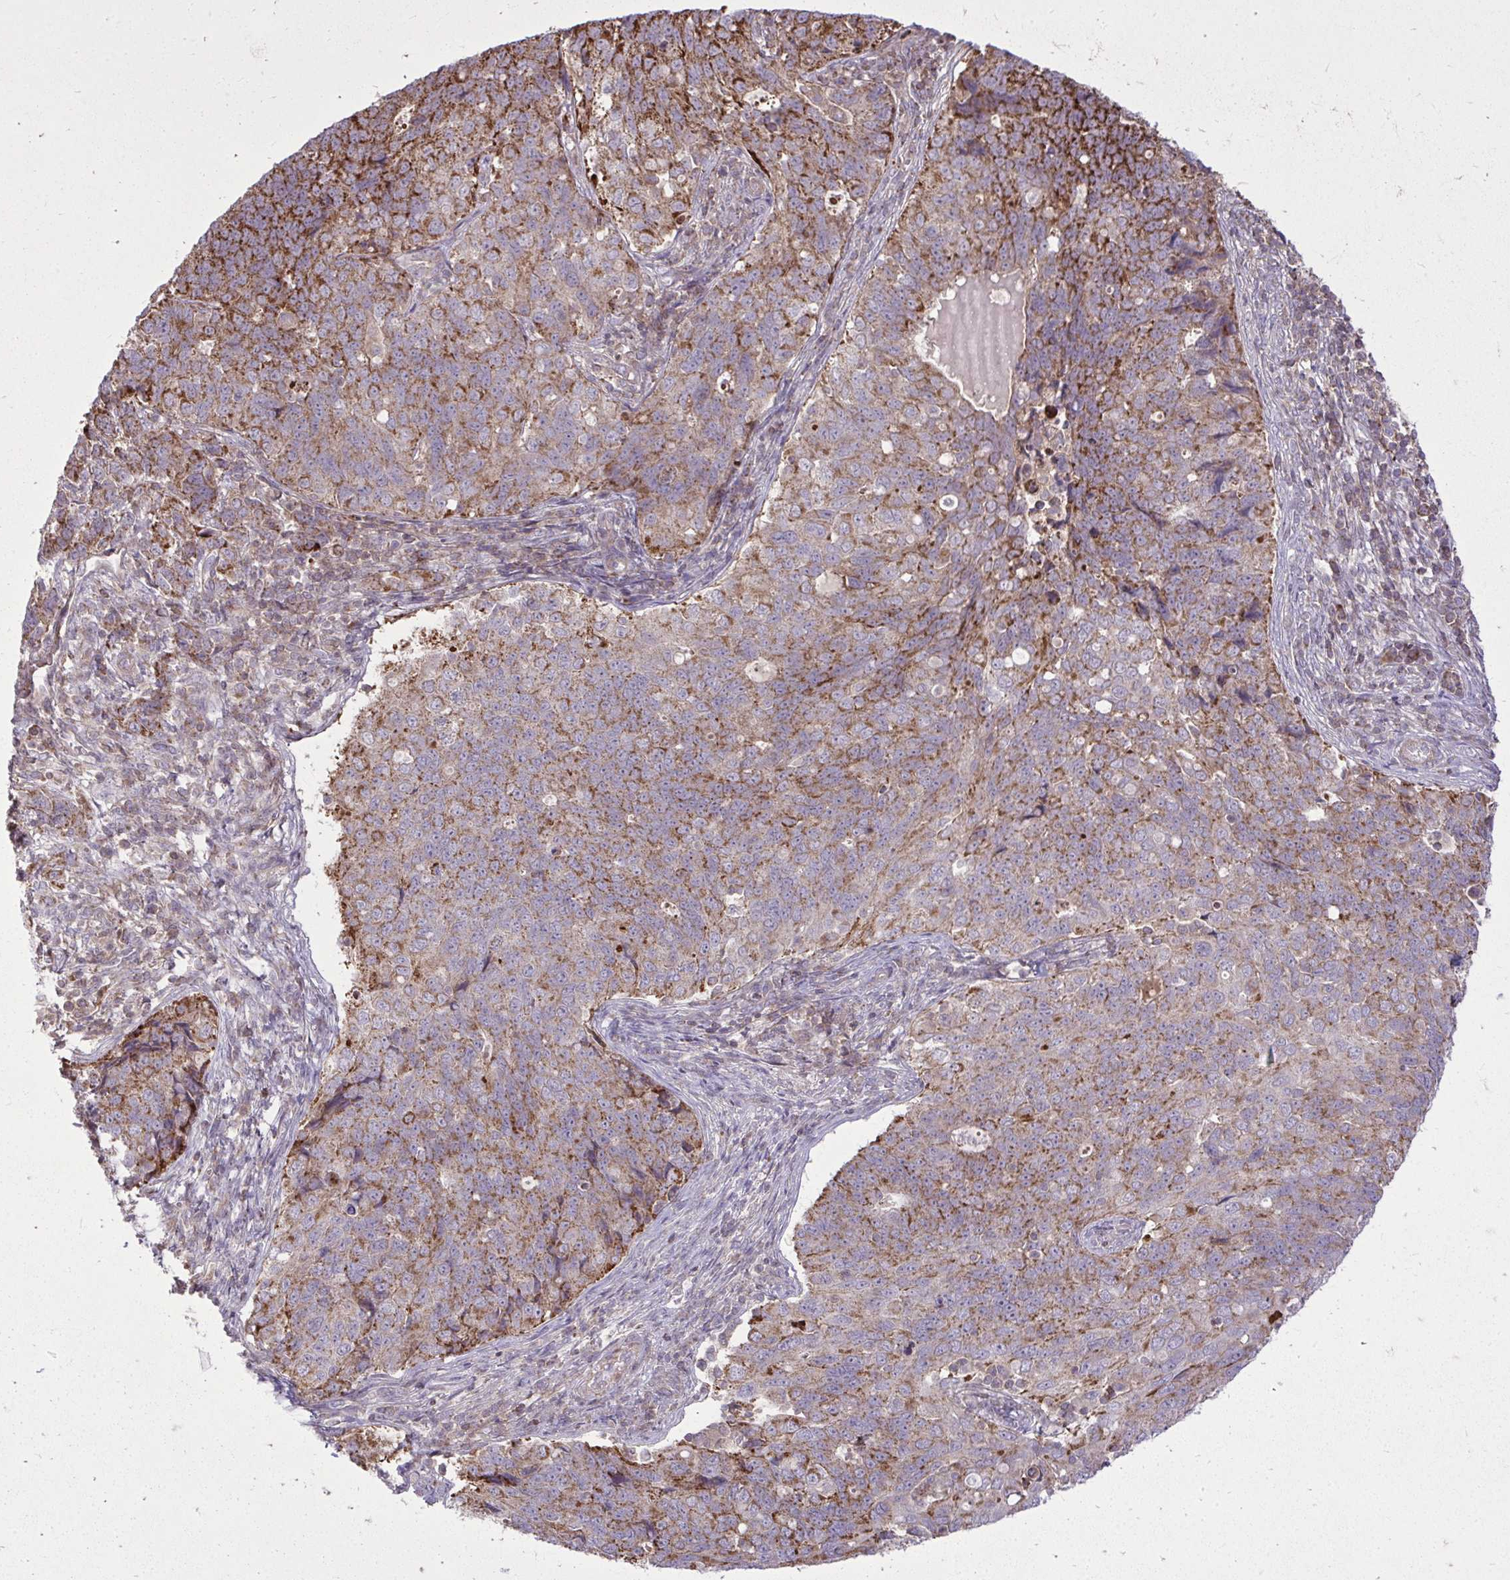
{"staining": {"intensity": "moderate", "quantity": ">75%", "location": "cytoplasmic/membranous"}, "tissue": "endometrial cancer", "cell_type": "Tumor cells", "image_type": "cancer", "snomed": [{"axis": "morphology", "description": "Adenocarcinoma, NOS"}, {"axis": "topography", "description": "Endometrium"}], "caption": "Immunohistochemistry photomicrograph of human endometrial cancer stained for a protein (brown), which exhibits medium levels of moderate cytoplasmic/membranous positivity in approximately >75% of tumor cells.", "gene": "SLC7A5", "patient": {"sex": "female", "age": 43}}